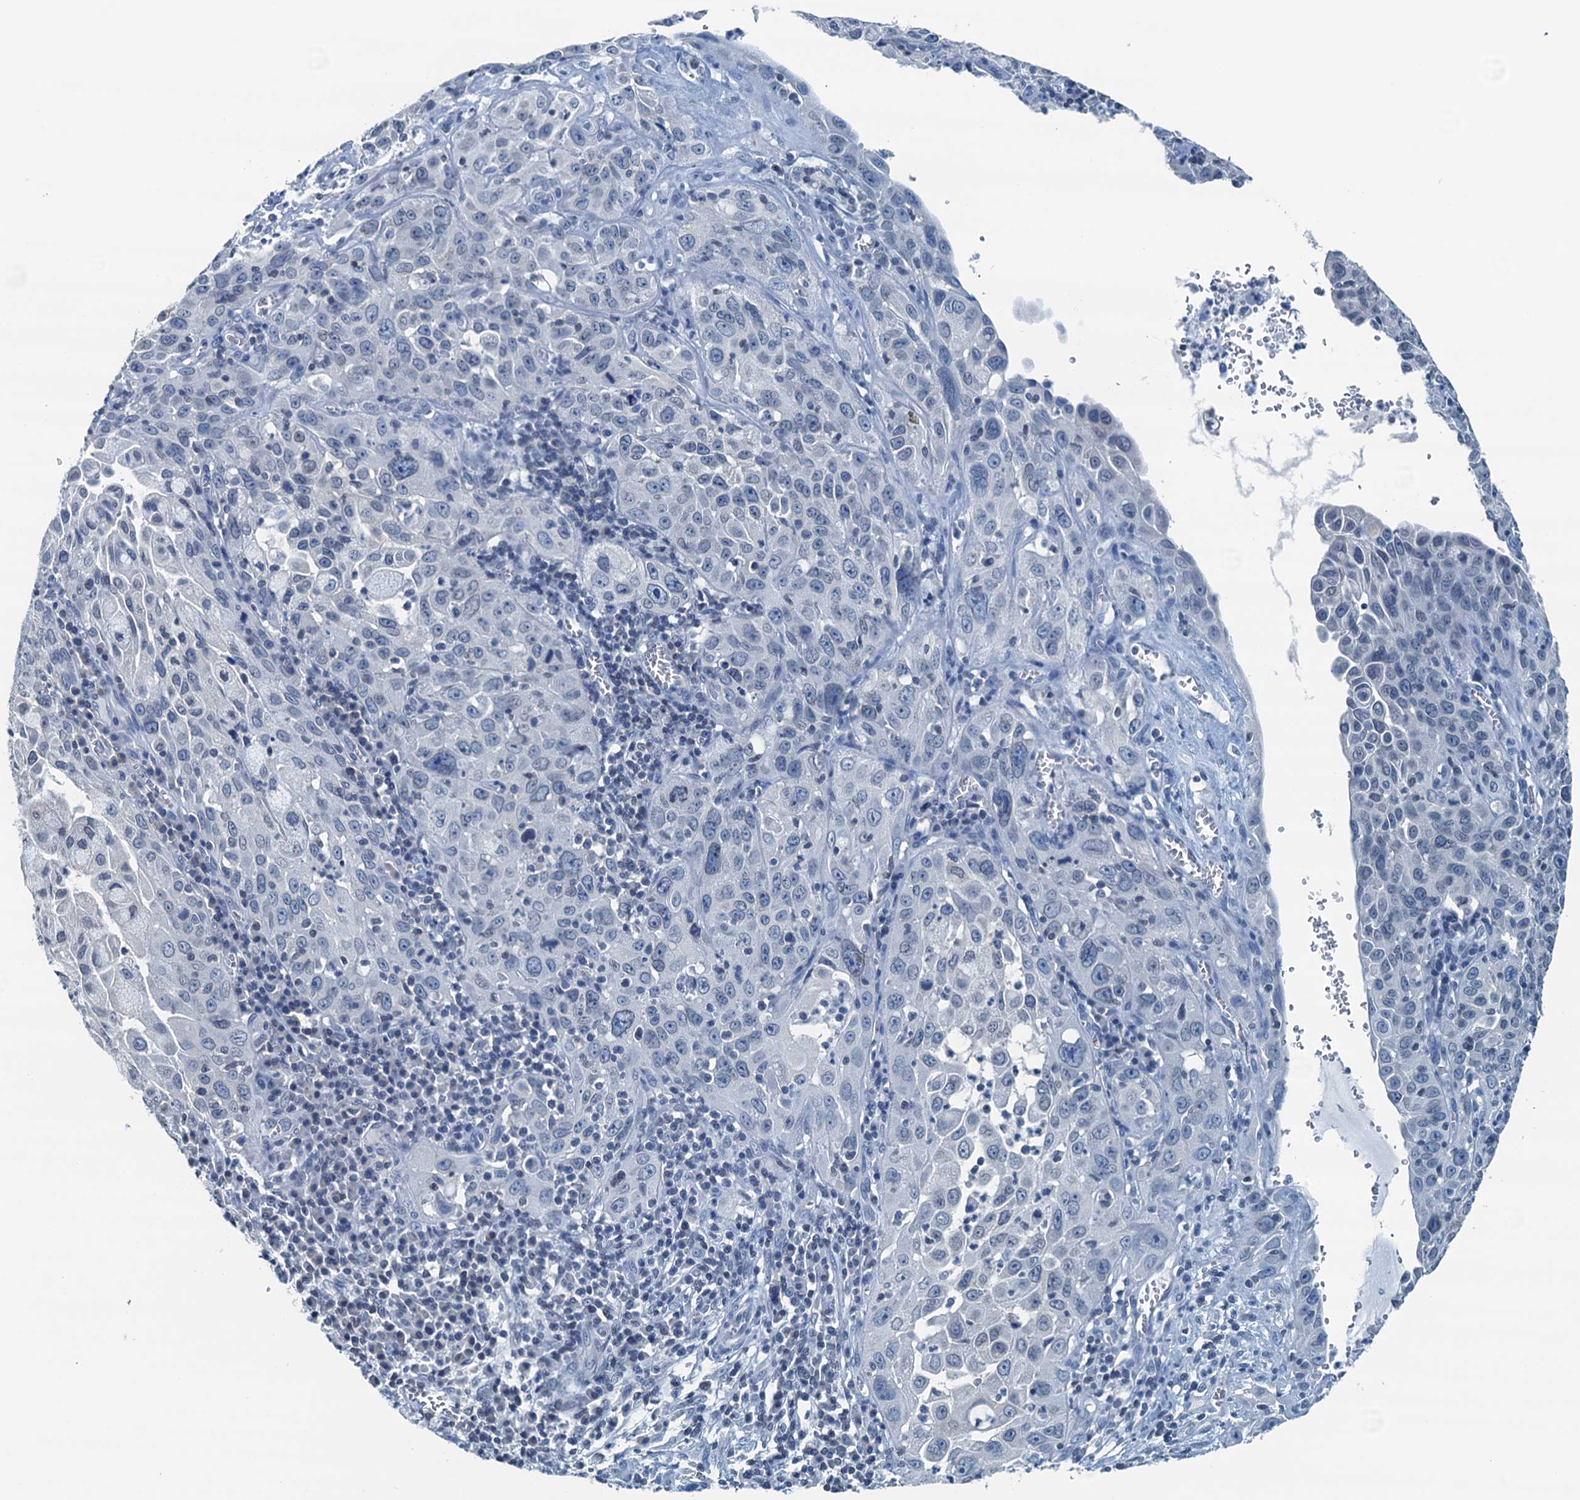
{"staining": {"intensity": "negative", "quantity": "none", "location": "none"}, "tissue": "cervical cancer", "cell_type": "Tumor cells", "image_type": "cancer", "snomed": [{"axis": "morphology", "description": "Squamous cell carcinoma, NOS"}, {"axis": "topography", "description": "Cervix"}], "caption": "High magnification brightfield microscopy of squamous cell carcinoma (cervical) stained with DAB (brown) and counterstained with hematoxylin (blue): tumor cells show no significant staining.", "gene": "C11orf54", "patient": {"sex": "female", "age": 42}}